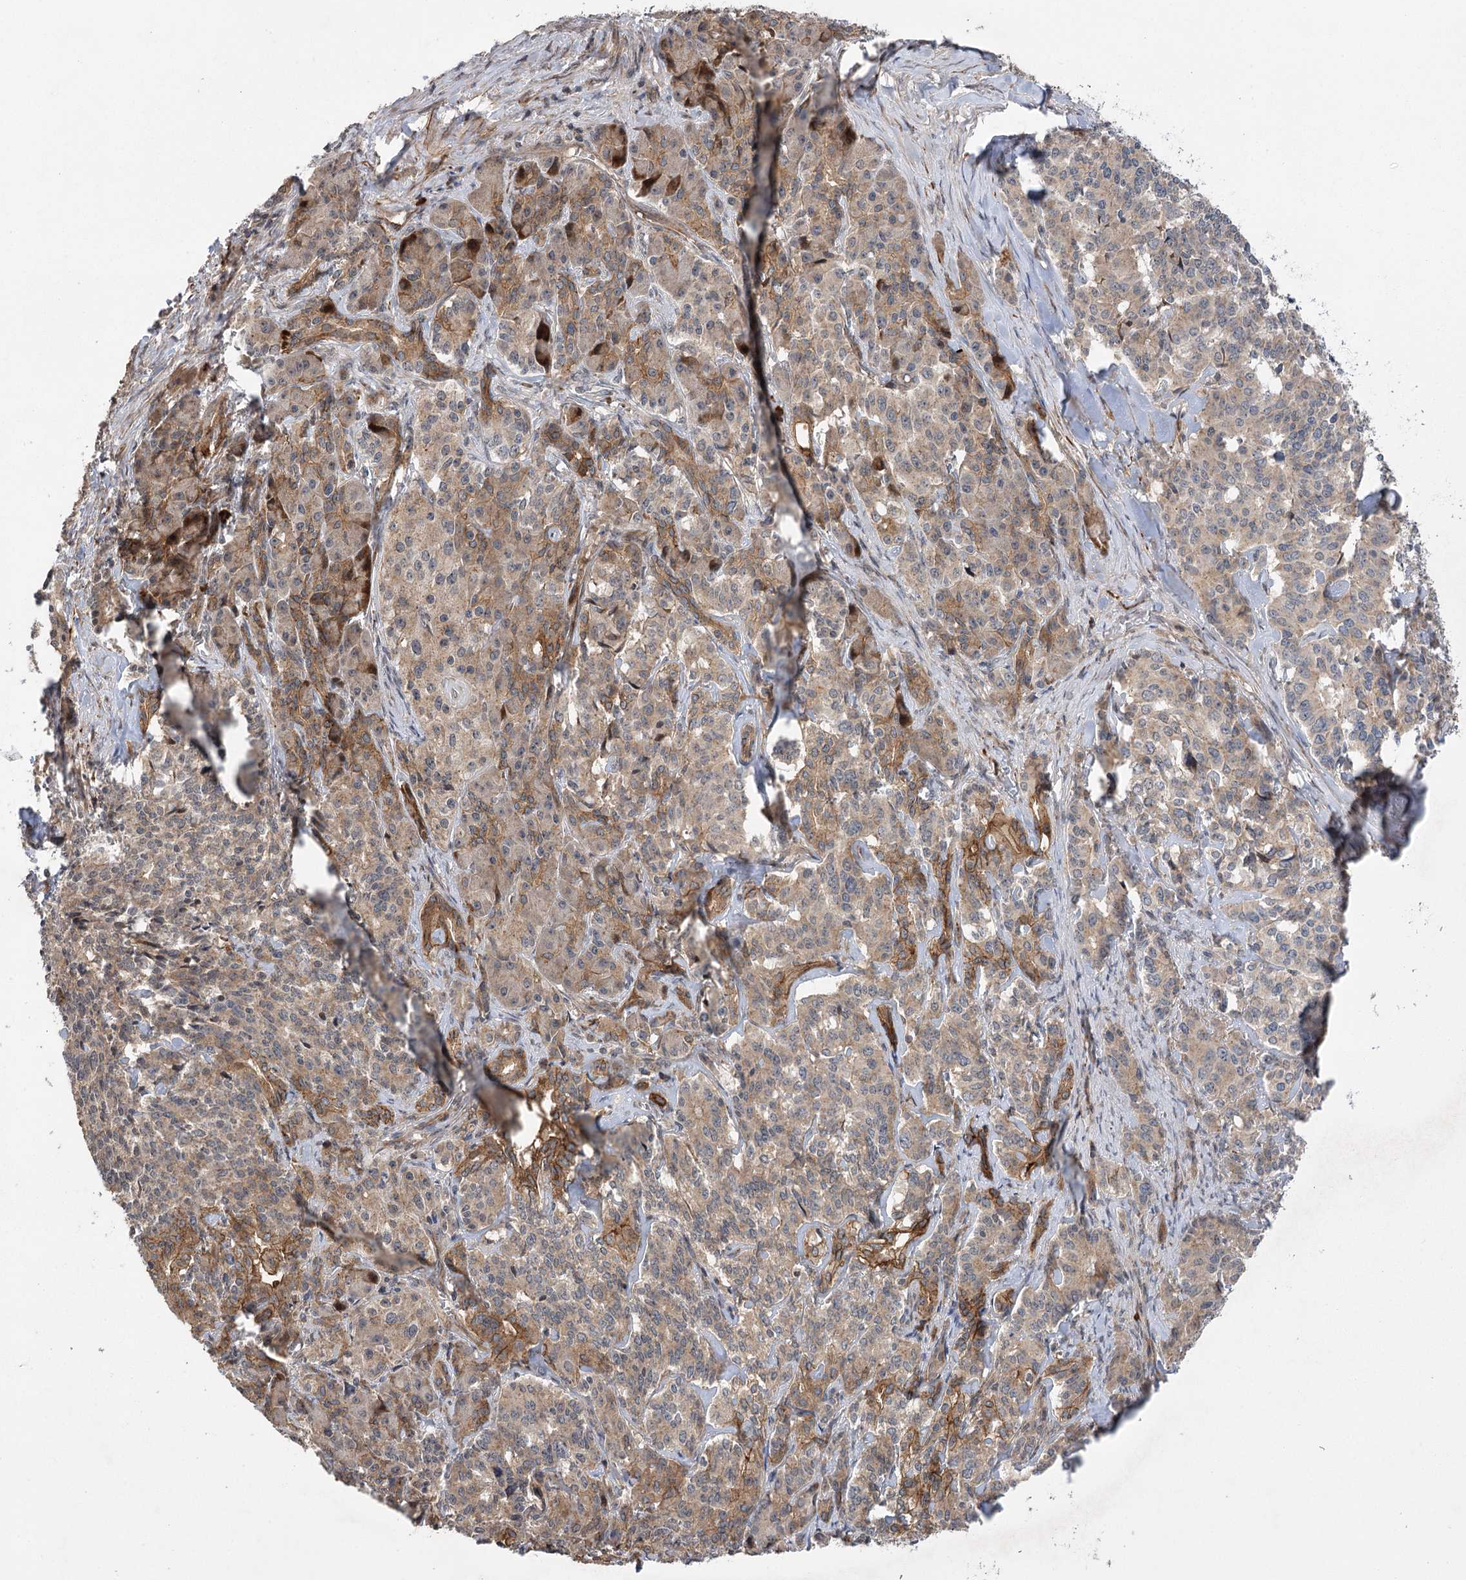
{"staining": {"intensity": "moderate", "quantity": ">75%", "location": "cytoplasmic/membranous"}, "tissue": "pancreatic cancer", "cell_type": "Tumor cells", "image_type": "cancer", "snomed": [{"axis": "morphology", "description": "Adenocarcinoma, NOS"}, {"axis": "topography", "description": "Pancreas"}], "caption": "This is an image of immunohistochemistry (IHC) staining of adenocarcinoma (pancreatic), which shows moderate staining in the cytoplasmic/membranous of tumor cells.", "gene": "KCNN2", "patient": {"sex": "female", "age": 74}}